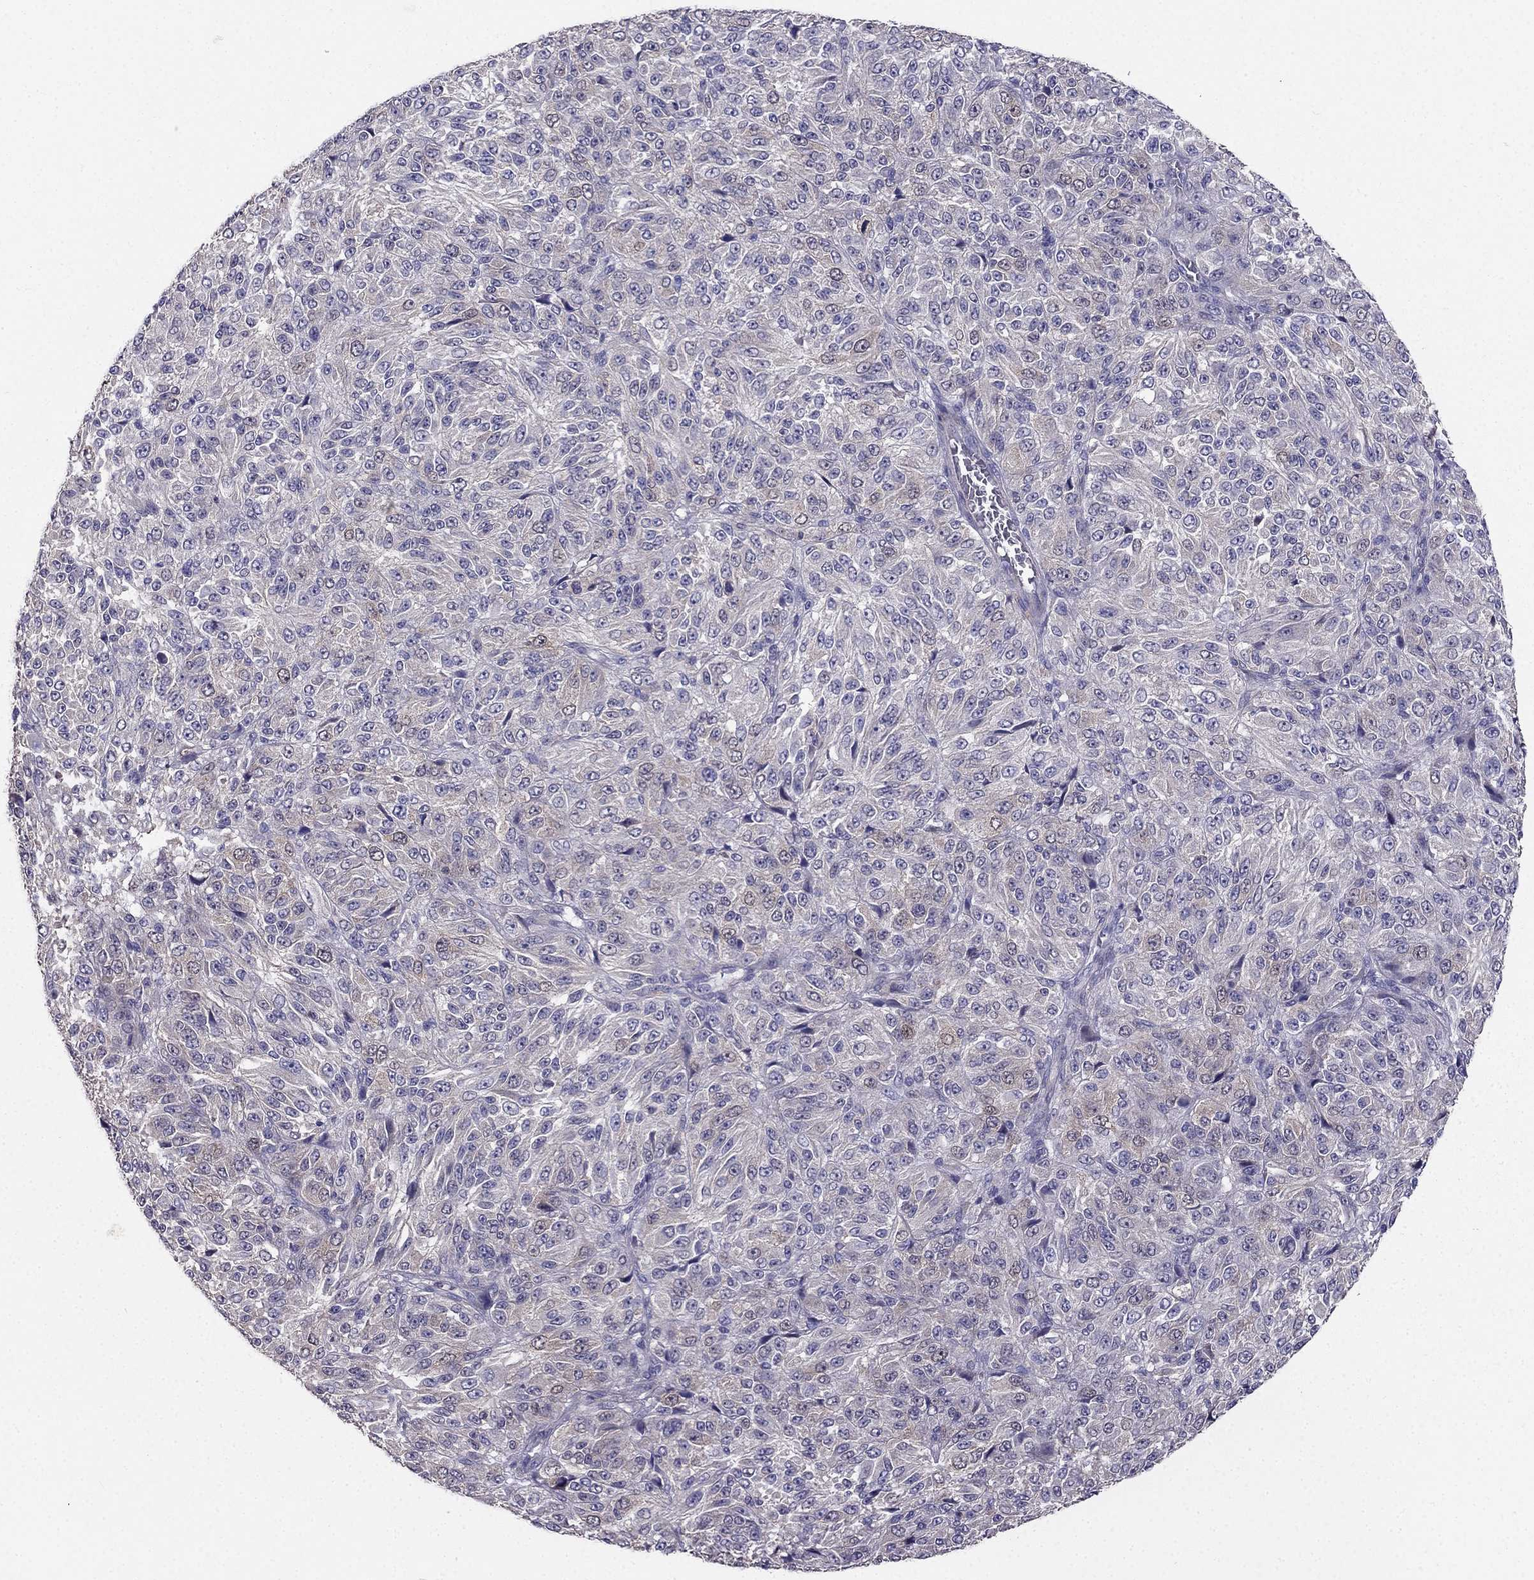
{"staining": {"intensity": "weak", "quantity": "<25%", "location": "cytoplasmic/membranous"}, "tissue": "melanoma", "cell_type": "Tumor cells", "image_type": "cancer", "snomed": [{"axis": "morphology", "description": "Malignant melanoma, Metastatic site"}, {"axis": "topography", "description": "Brain"}], "caption": "High power microscopy micrograph of an immunohistochemistry image of melanoma, revealing no significant positivity in tumor cells. (Stains: DAB immunohistochemistry (IHC) with hematoxylin counter stain, Microscopy: brightfield microscopy at high magnification).", "gene": "AS3MT", "patient": {"sex": "female", "age": 56}}